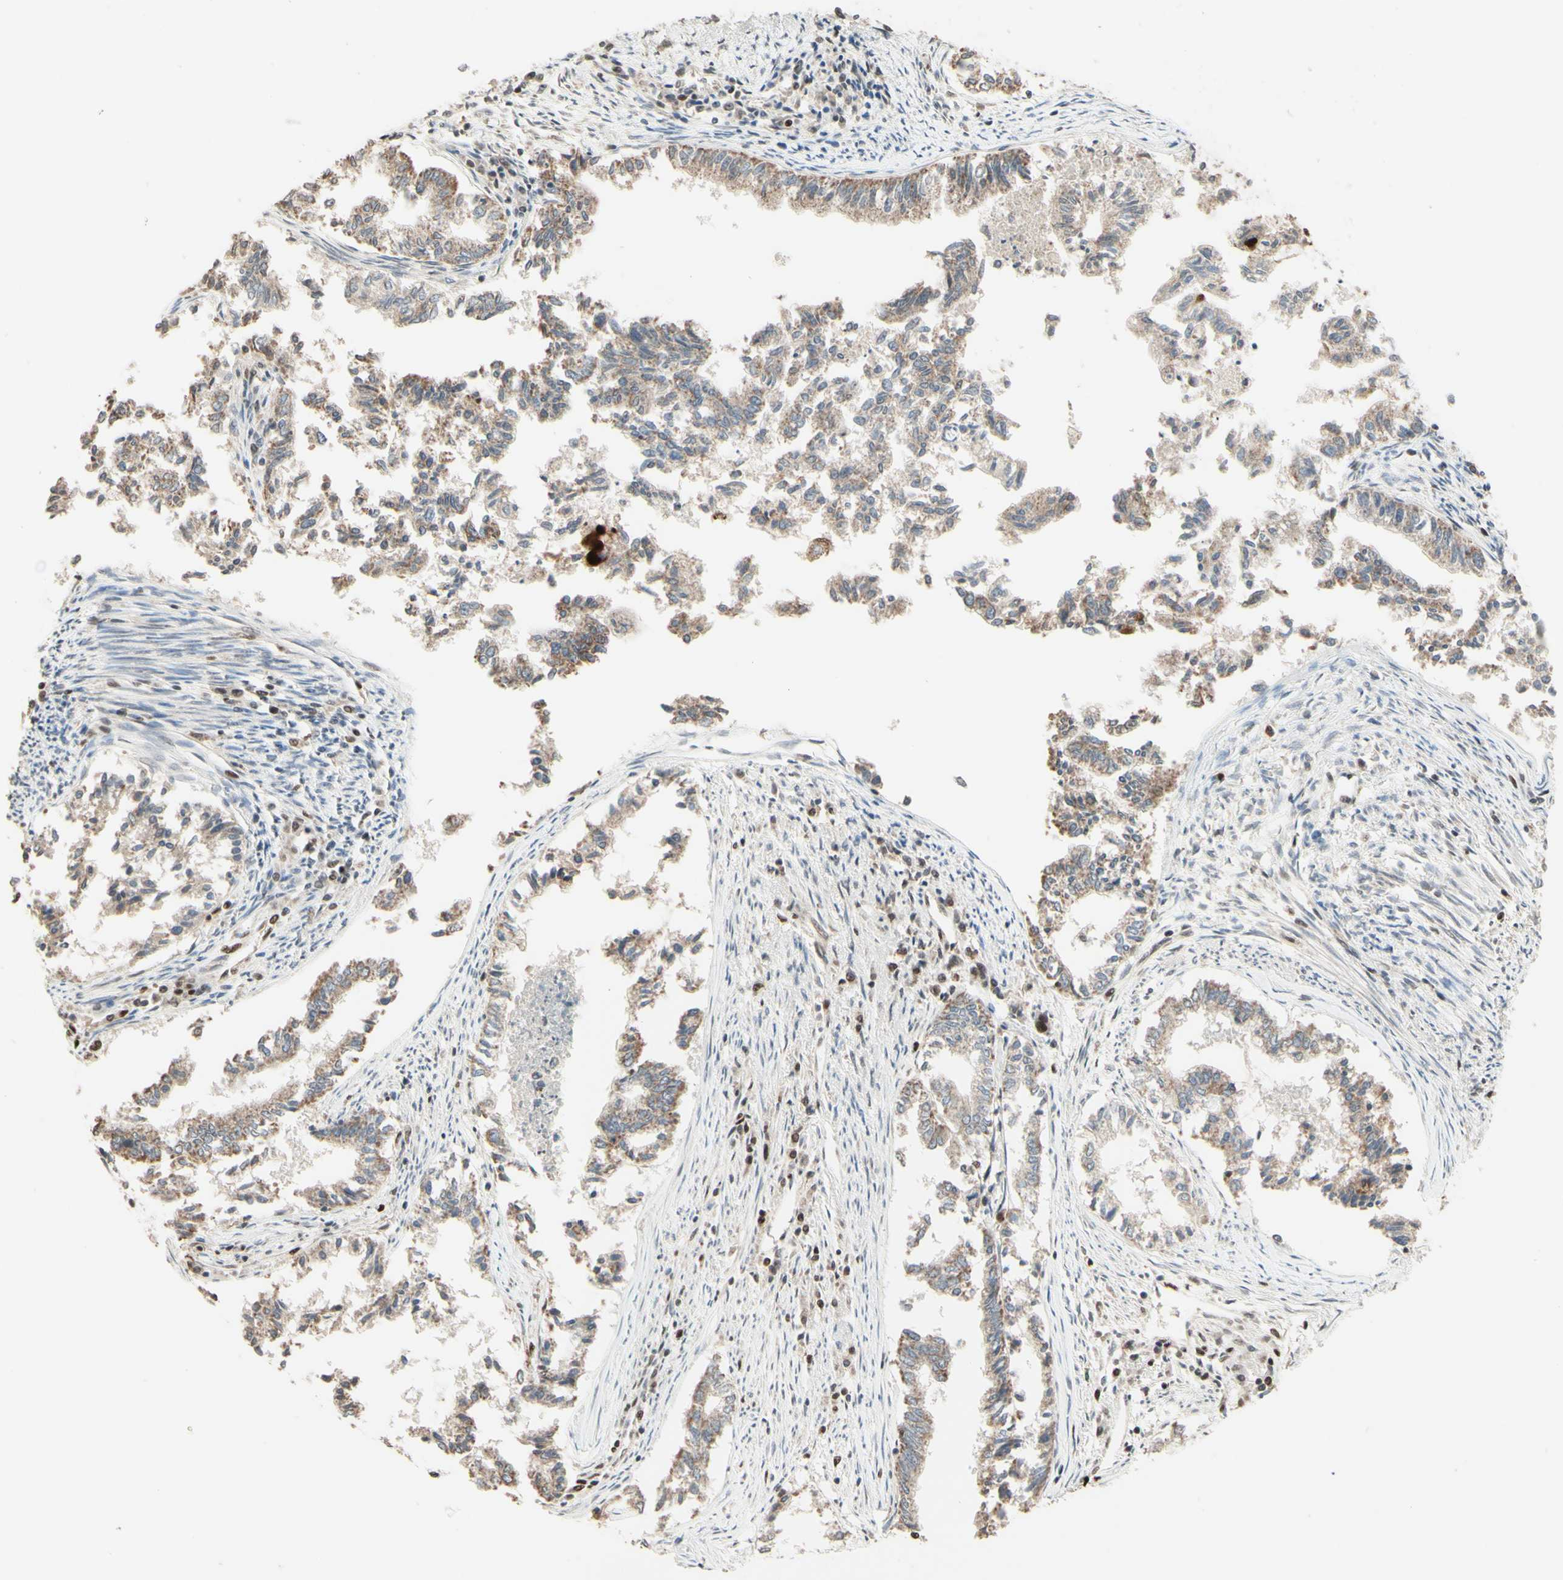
{"staining": {"intensity": "weak", "quantity": ">75%", "location": "cytoplasmic/membranous"}, "tissue": "endometrial cancer", "cell_type": "Tumor cells", "image_type": "cancer", "snomed": [{"axis": "morphology", "description": "Necrosis, NOS"}, {"axis": "morphology", "description": "Adenocarcinoma, NOS"}, {"axis": "topography", "description": "Endometrium"}], "caption": "Approximately >75% of tumor cells in human endometrial cancer display weak cytoplasmic/membranous protein expression as visualized by brown immunohistochemical staining.", "gene": "NR3C1", "patient": {"sex": "female", "age": 79}}